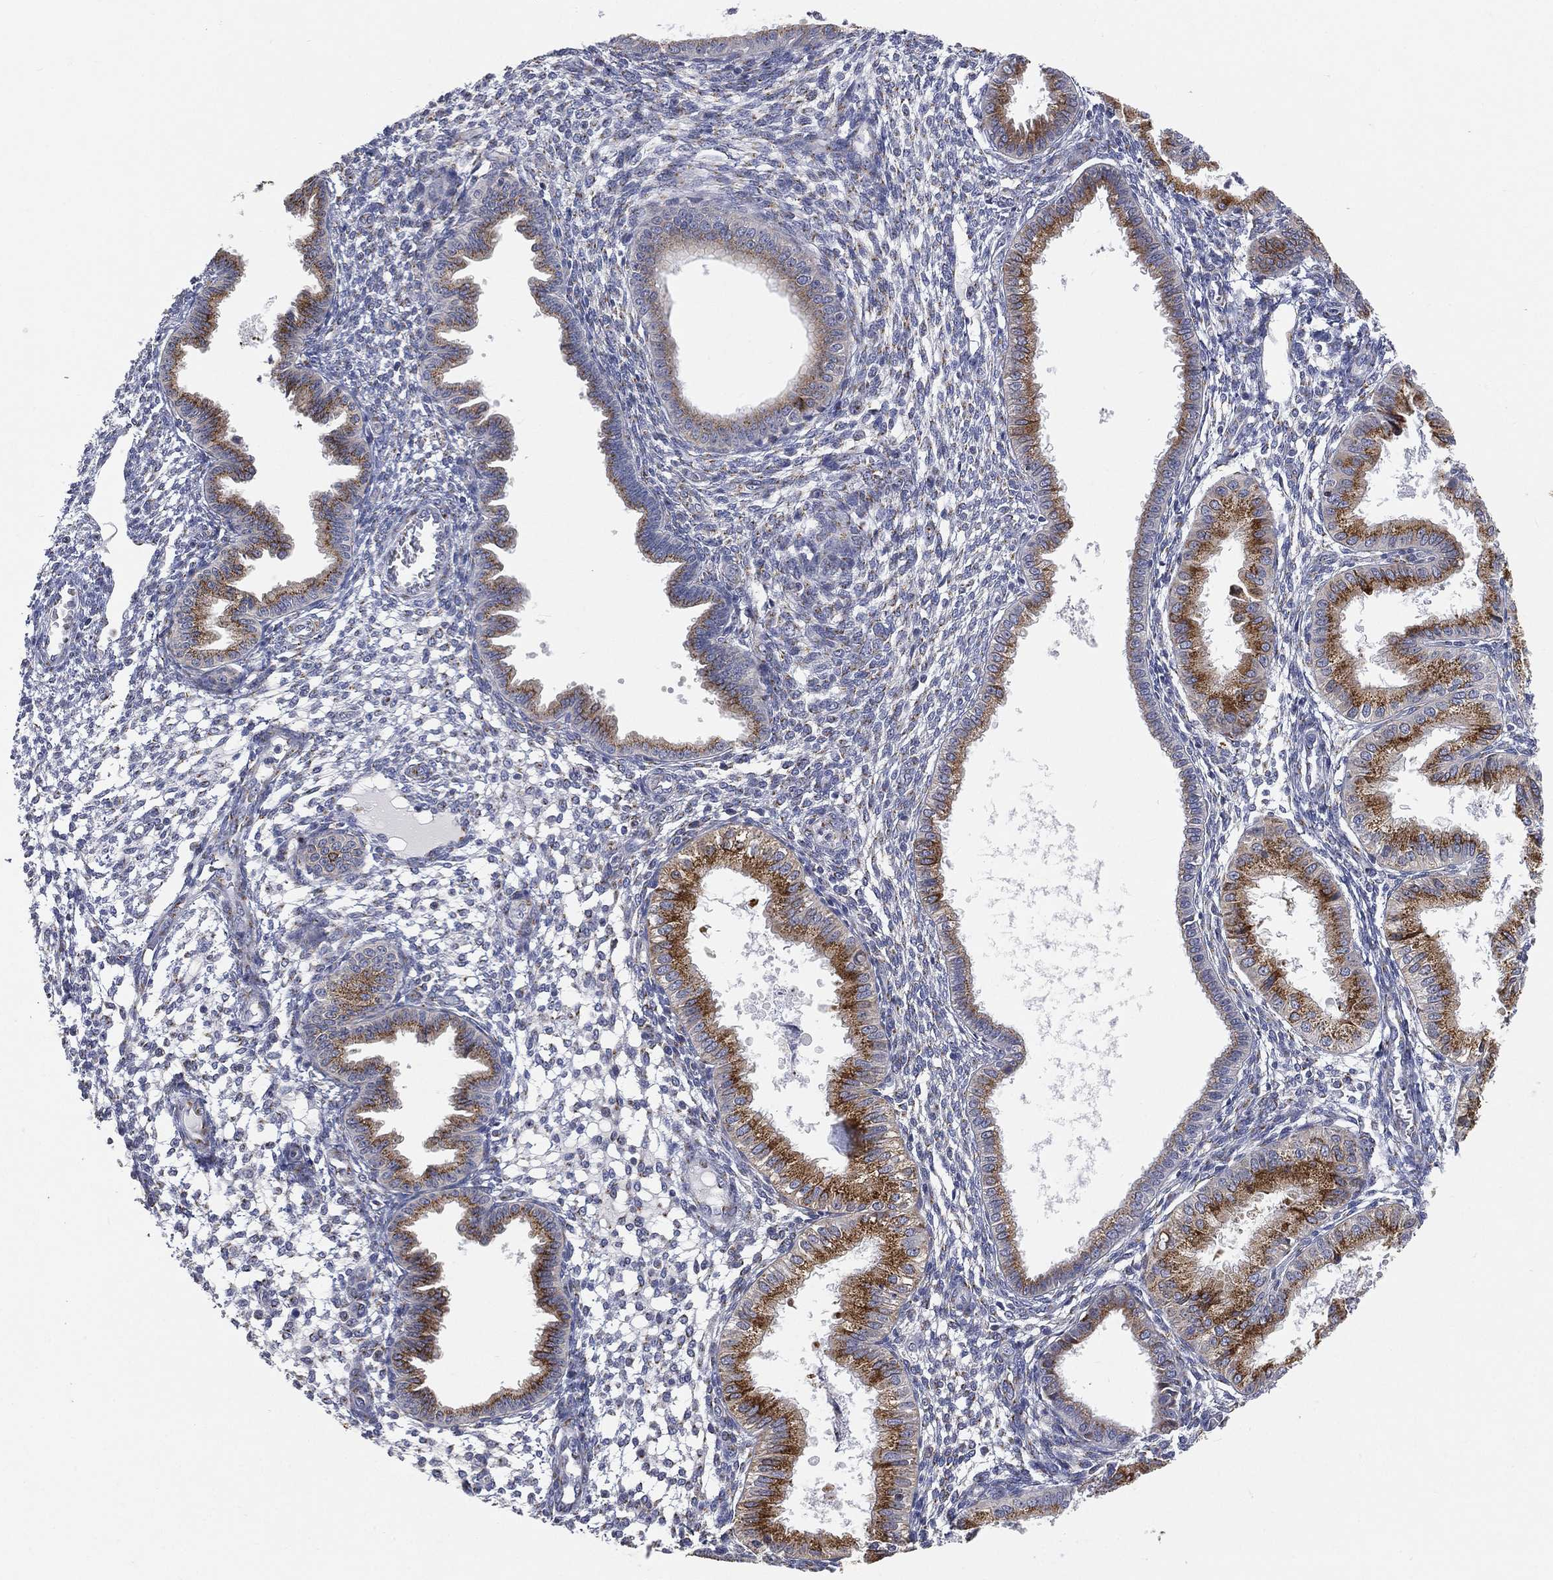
{"staining": {"intensity": "strong", "quantity": "25%-75%", "location": "cytoplasmic/membranous"}, "tissue": "endometrium", "cell_type": "Cells in endometrial stroma", "image_type": "normal", "snomed": [{"axis": "morphology", "description": "Normal tissue, NOS"}, {"axis": "topography", "description": "Endometrium"}], "caption": "Protein staining of unremarkable endometrium reveals strong cytoplasmic/membranous staining in approximately 25%-75% of cells in endometrial stroma.", "gene": "TICAM1", "patient": {"sex": "female", "age": 43}}